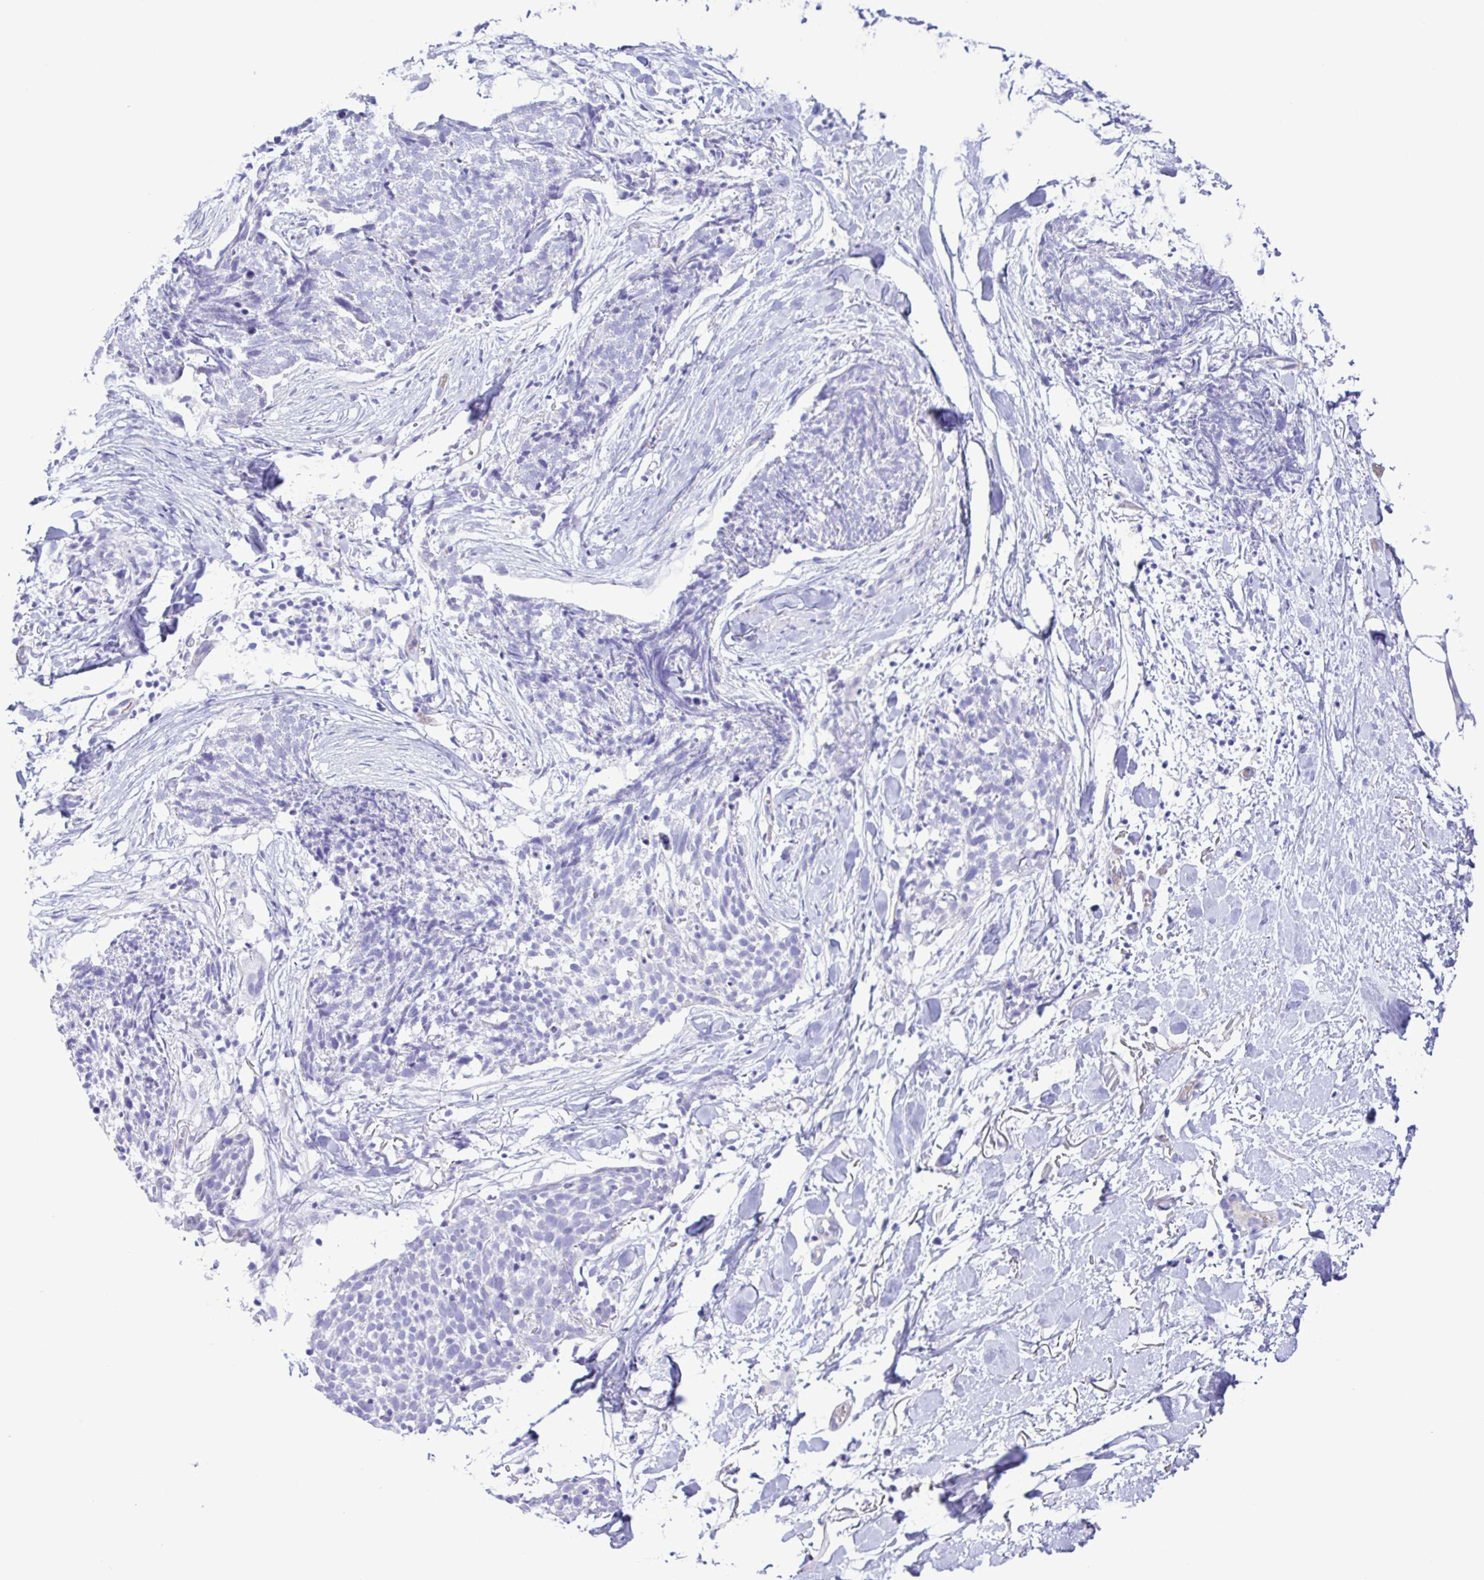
{"staining": {"intensity": "negative", "quantity": "none", "location": "none"}, "tissue": "skin cancer", "cell_type": "Tumor cells", "image_type": "cancer", "snomed": [{"axis": "morphology", "description": "Squamous cell carcinoma, NOS"}, {"axis": "topography", "description": "Skin"}, {"axis": "topography", "description": "Vulva"}], "caption": "This micrograph is of squamous cell carcinoma (skin) stained with immunohistochemistry (IHC) to label a protein in brown with the nuclei are counter-stained blue. There is no expression in tumor cells. (Immunohistochemistry, brightfield microscopy, high magnification).", "gene": "CYP11A1", "patient": {"sex": "female", "age": 75}}